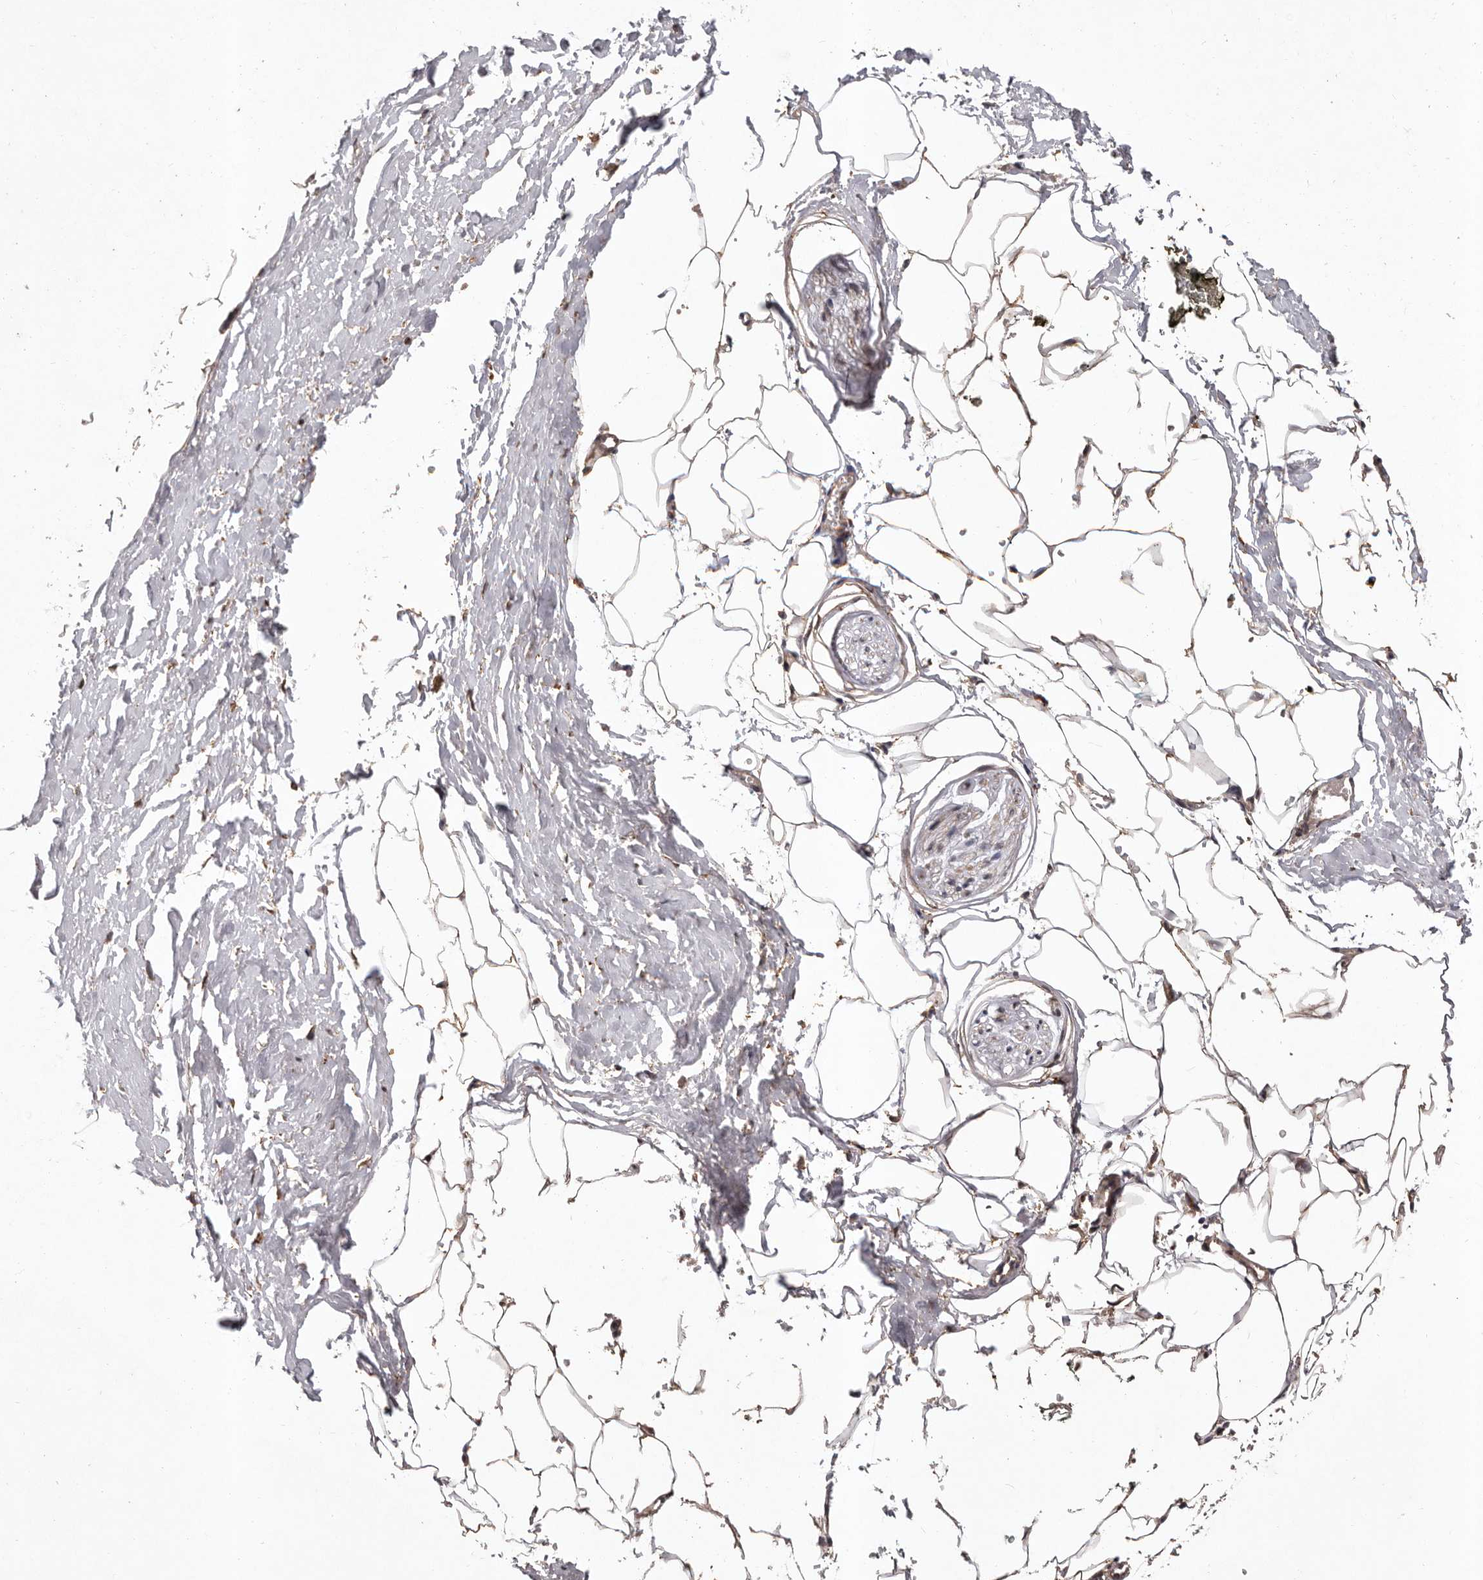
{"staining": {"intensity": "moderate", "quantity": ">75%", "location": "cytoplasmic/membranous"}, "tissue": "adipose tissue", "cell_type": "Adipocytes", "image_type": "normal", "snomed": [{"axis": "morphology", "description": "Normal tissue, NOS"}, {"axis": "morphology", "description": "Adenocarcinoma, Low grade"}, {"axis": "topography", "description": "Prostate"}, {"axis": "topography", "description": "Peripheral nerve tissue"}], "caption": "Human adipose tissue stained with a brown dye displays moderate cytoplasmic/membranous positive expression in approximately >75% of adipocytes.", "gene": "GADD45B", "patient": {"sex": "male", "age": 63}}